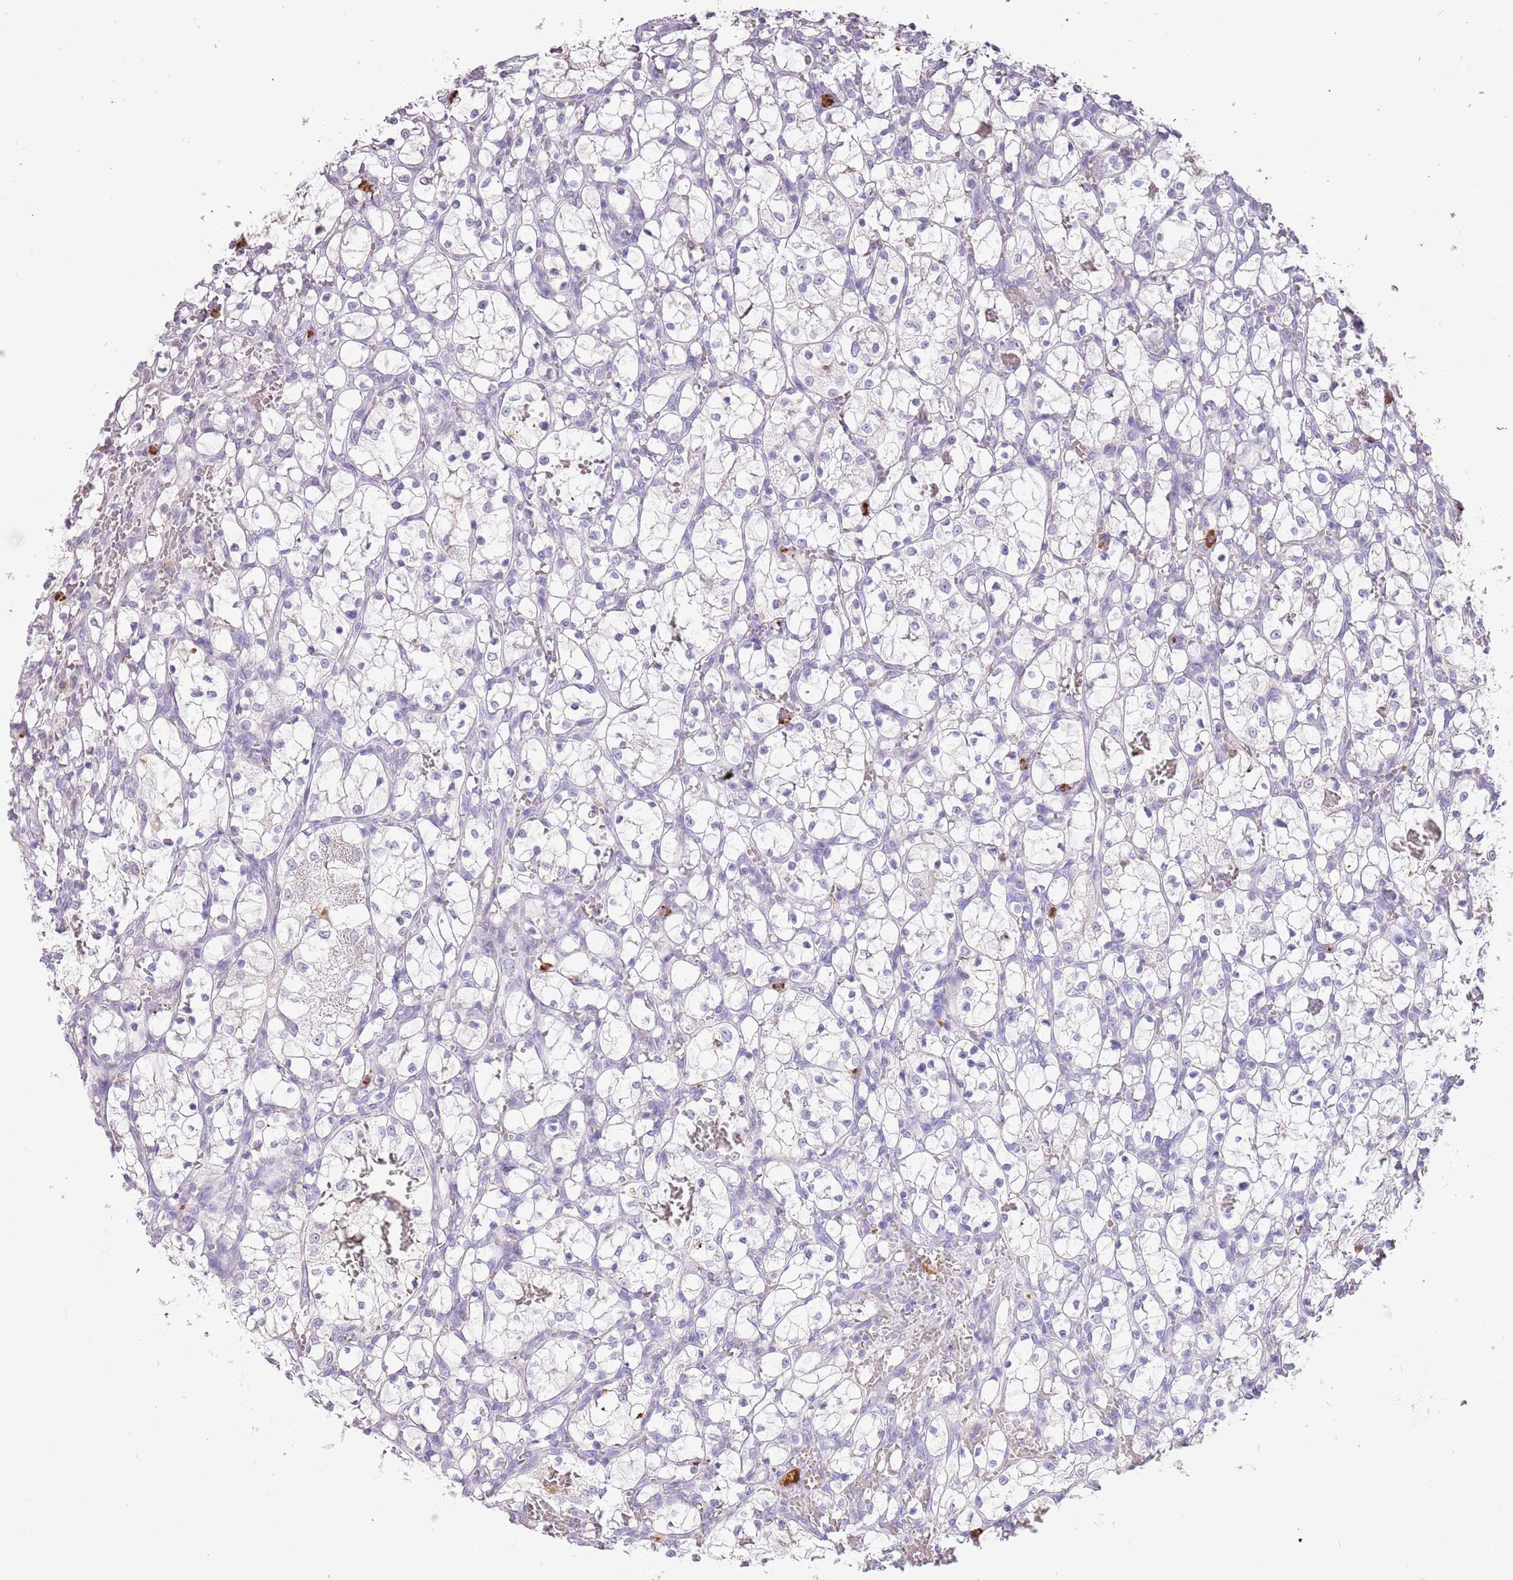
{"staining": {"intensity": "negative", "quantity": "none", "location": "none"}, "tissue": "renal cancer", "cell_type": "Tumor cells", "image_type": "cancer", "snomed": [{"axis": "morphology", "description": "Adenocarcinoma, NOS"}, {"axis": "topography", "description": "Kidney"}], "caption": "Adenocarcinoma (renal) was stained to show a protein in brown. There is no significant expression in tumor cells. Nuclei are stained in blue.", "gene": "P2RY13", "patient": {"sex": "female", "age": 69}}